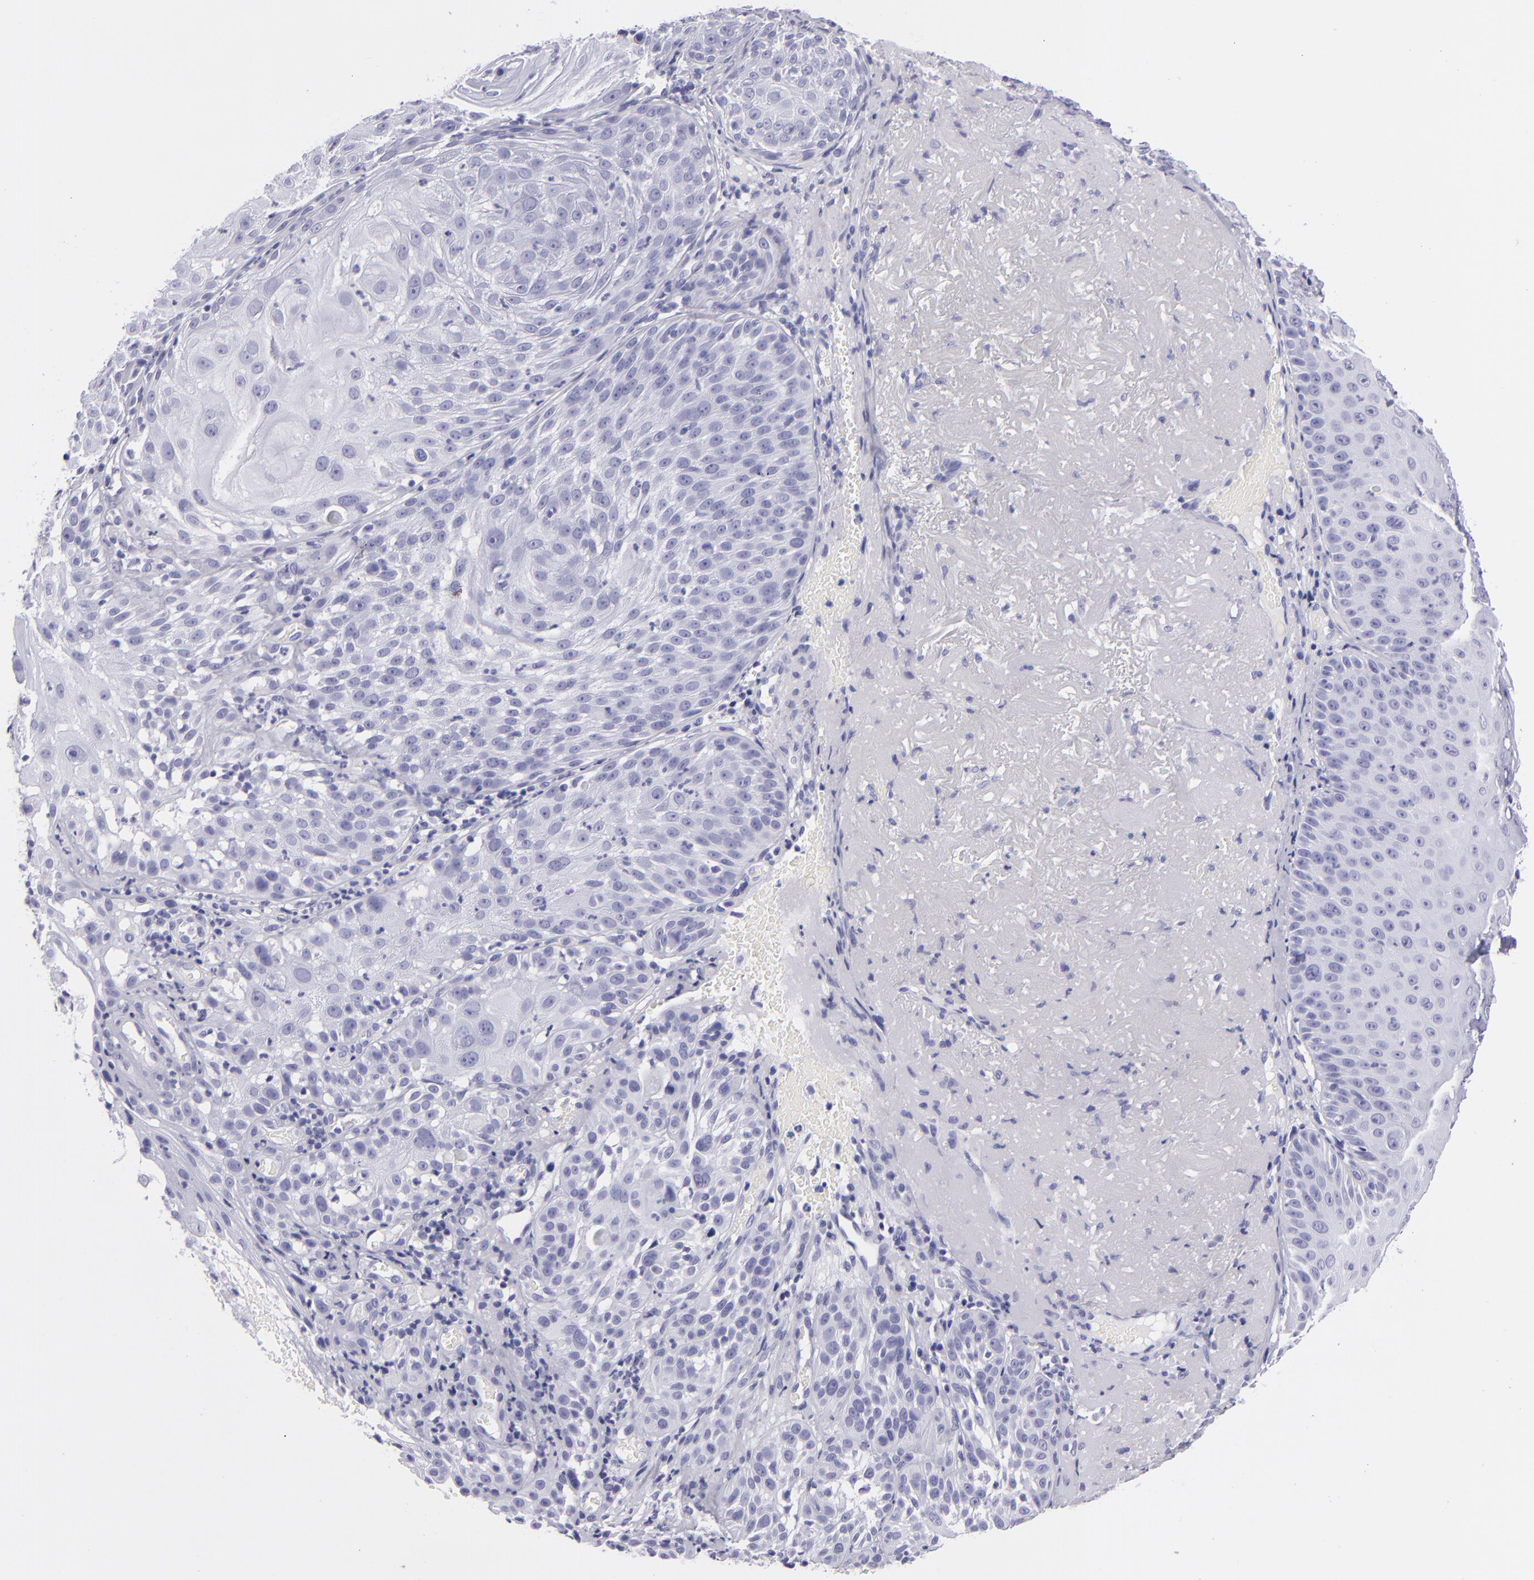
{"staining": {"intensity": "negative", "quantity": "none", "location": "none"}, "tissue": "skin cancer", "cell_type": "Tumor cells", "image_type": "cancer", "snomed": [{"axis": "morphology", "description": "Squamous cell carcinoma, NOS"}, {"axis": "topography", "description": "Skin"}], "caption": "High magnification brightfield microscopy of skin cancer stained with DAB (3,3'-diaminobenzidine) (brown) and counterstained with hematoxylin (blue): tumor cells show no significant positivity.", "gene": "PVALB", "patient": {"sex": "female", "age": 89}}